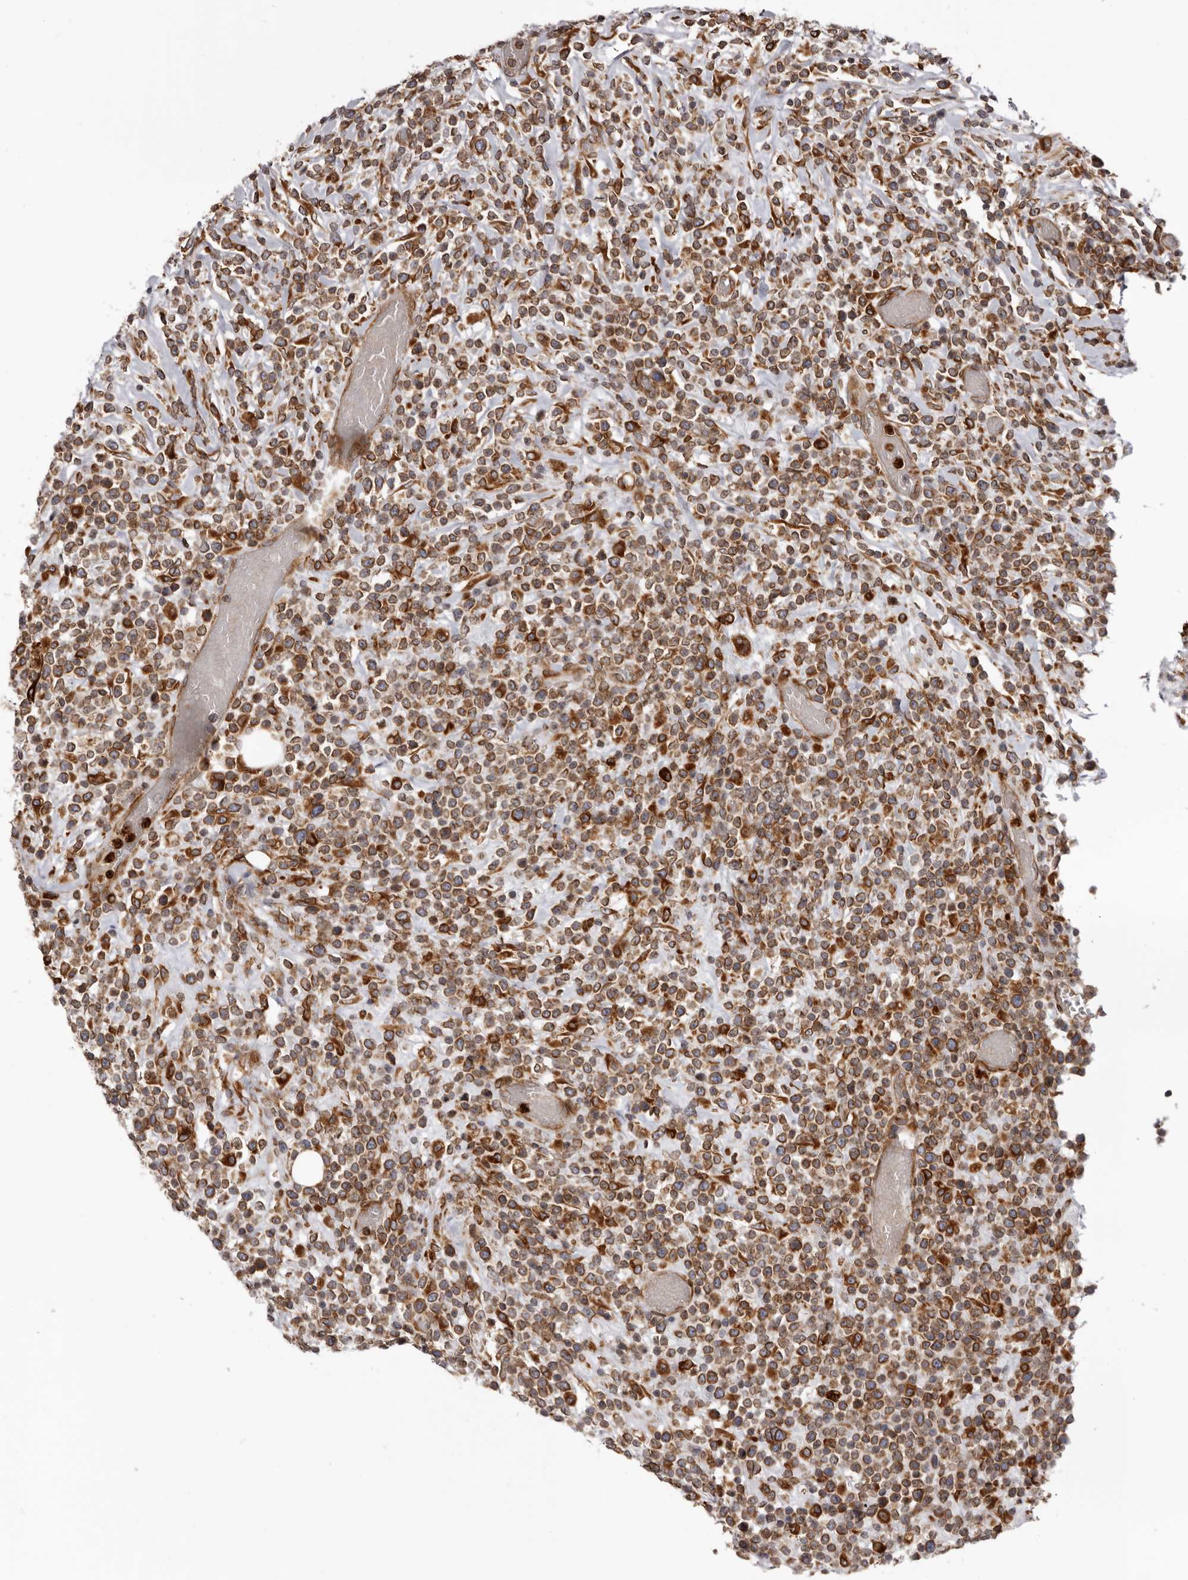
{"staining": {"intensity": "moderate", "quantity": ">75%", "location": "cytoplasmic/membranous"}, "tissue": "lymphoma", "cell_type": "Tumor cells", "image_type": "cancer", "snomed": [{"axis": "morphology", "description": "Malignant lymphoma, non-Hodgkin's type, High grade"}, {"axis": "topography", "description": "Colon"}], "caption": "Lymphoma stained for a protein displays moderate cytoplasmic/membranous positivity in tumor cells.", "gene": "C4orf3", "patient": {"sex": "female", "age": 53}}